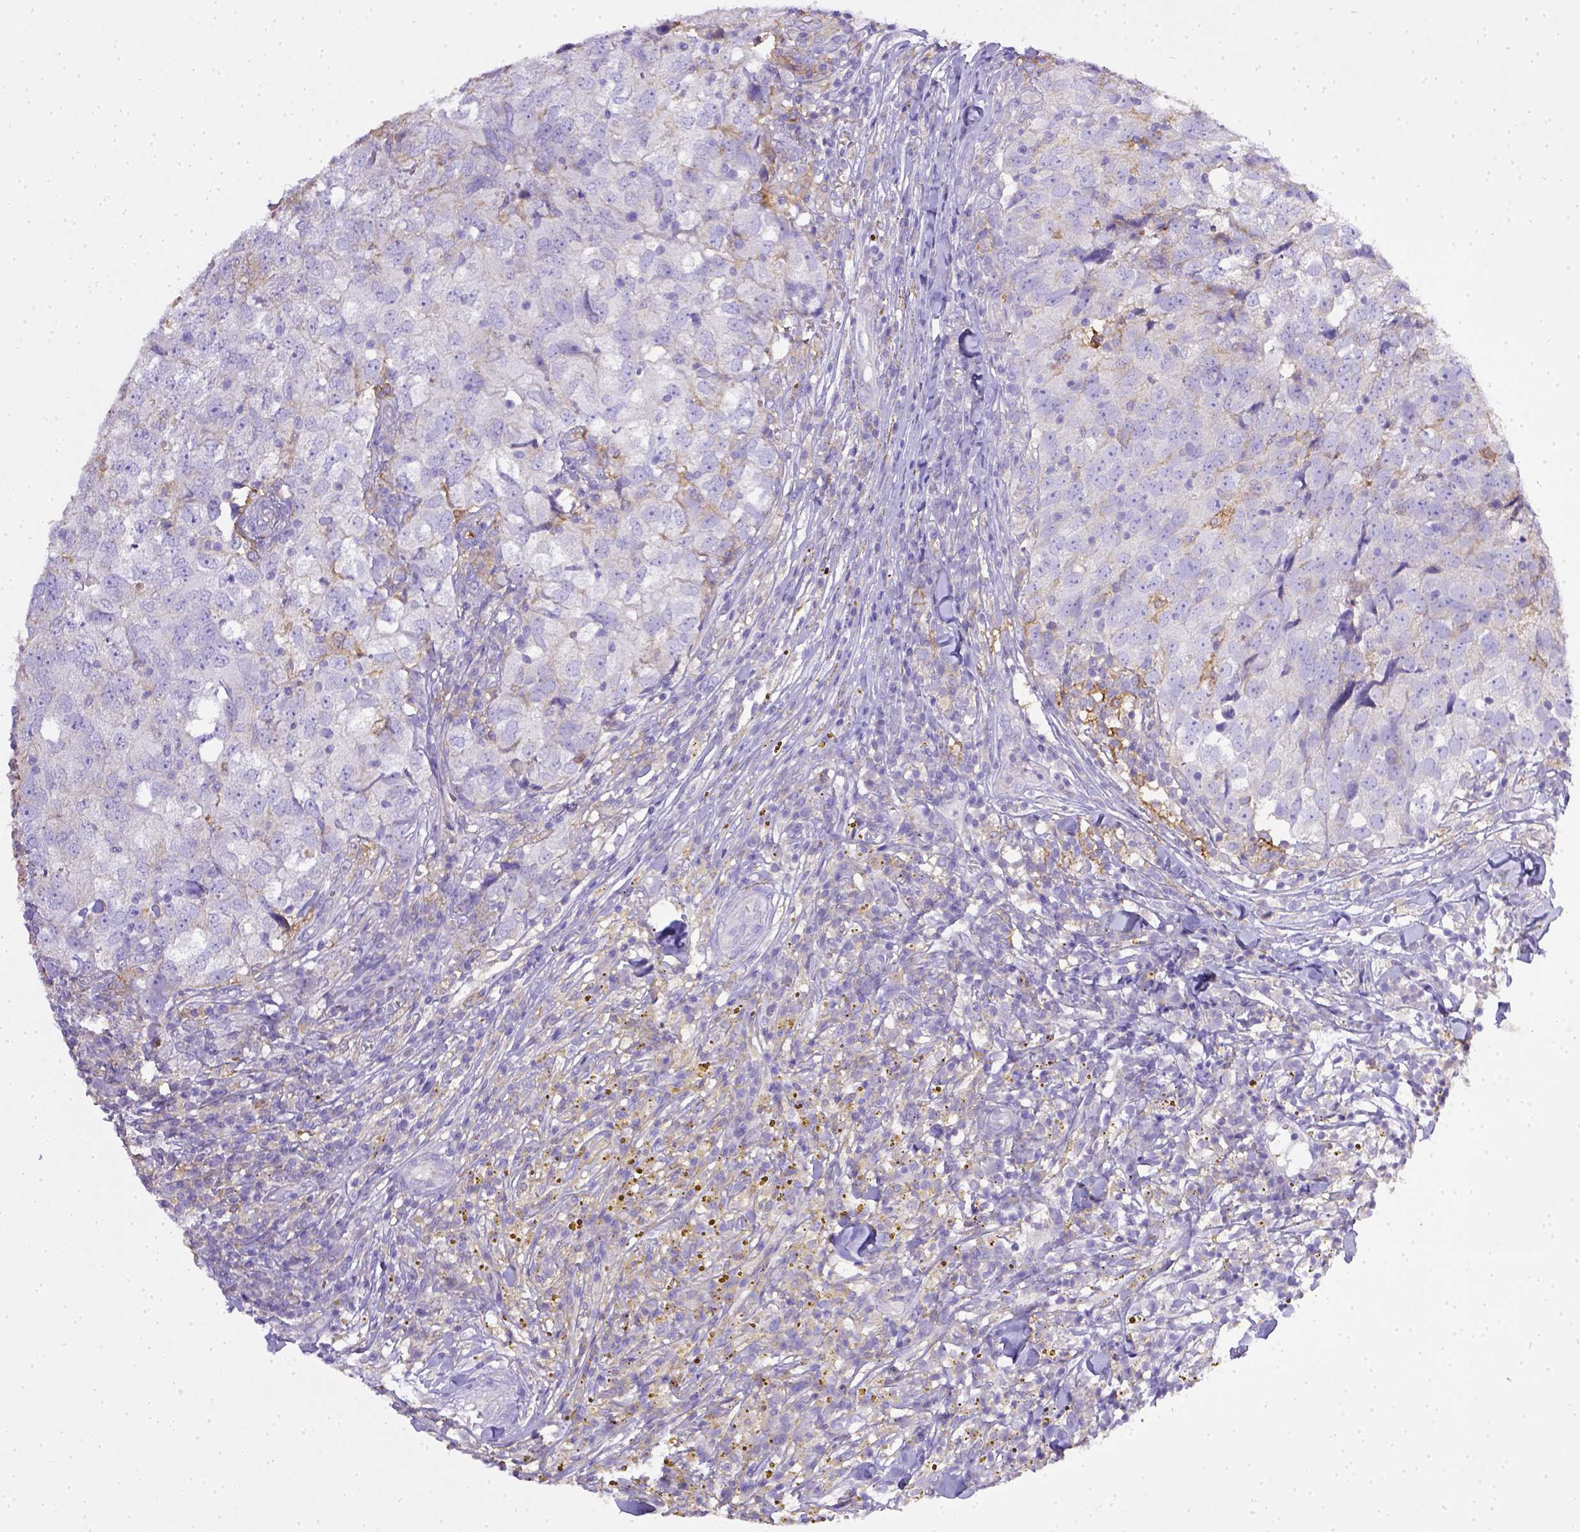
{"staining": {"intensity": "negative", "quantity": "none", "location": "none"}, "tissue": "breast cancer", "cell_type": "Tumor cells", "image_type": "cancer", "snomed": [{"axis": "morphology", "description": "Duct carcinoma"}, {"axis": "topography", "description": "Breast"}], "caption": "This is an IHC photomicrograph of human infiltrating ductal carcinoma (breast). There is no expression in tumor cells.", "gene": "CD40", "patient": {"sex": "female", "age": 30}}